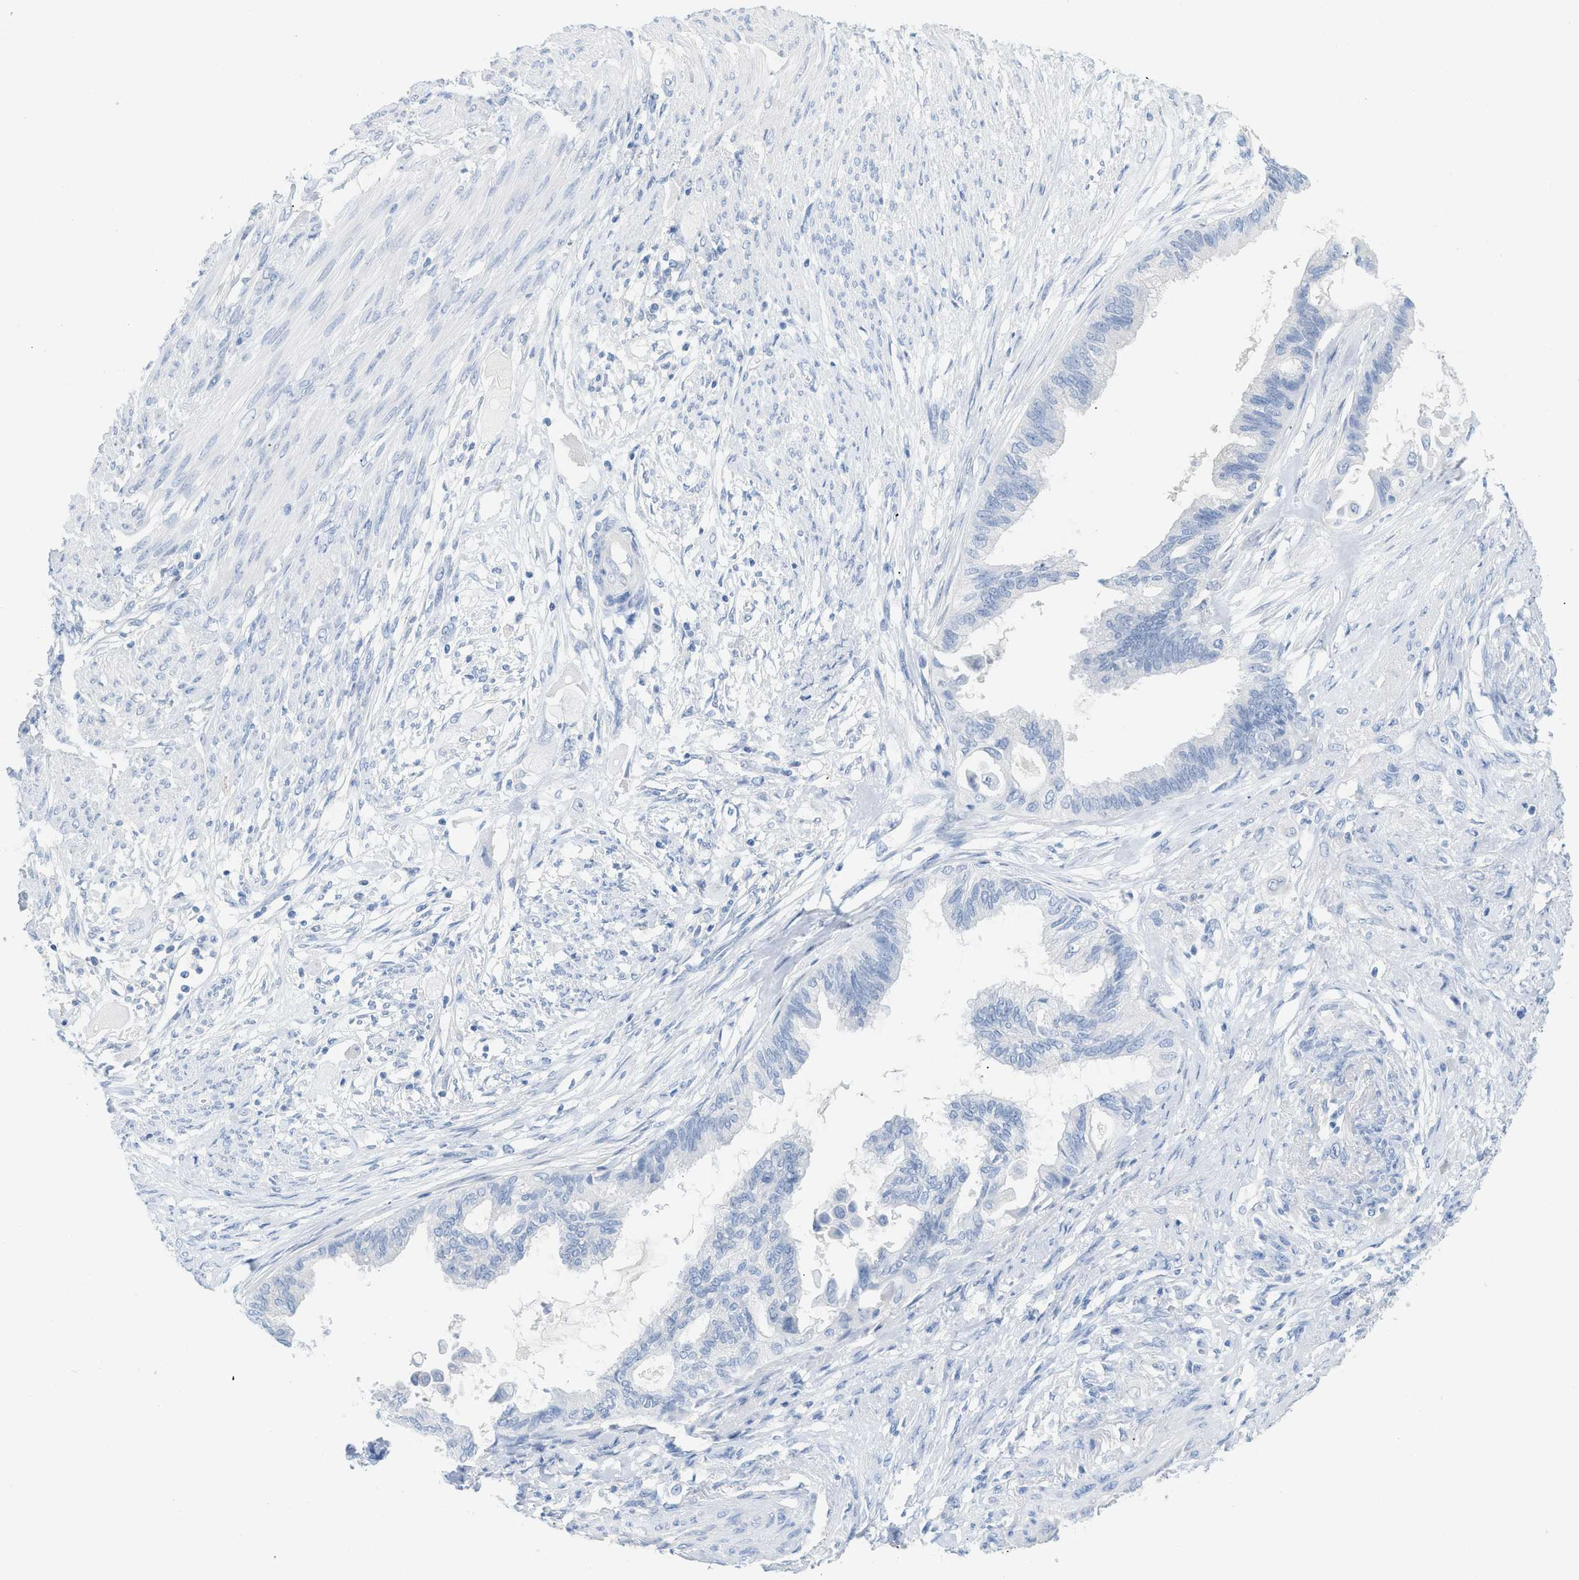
{"staining": {"intensity": "negative", "quantity": "none", "location": "none"}, "tissue": "cervical cancer", "cell_type": "Tumor cells", "image_type": "cancer", "snomed": [{"axis": "morphology", "description": "Normal tissue, NOS"}, {"axis": "morphology", "description": "Adenocarcinoma, NOS"}, {"axis": "topography", "description": "Cervix"}, {"axis": "topography", "description": "Endometrium"}], "caption": "This photomicrograph is of cervical cancer (adenocarcinoma) stained with immunohistochemistry (IHC) to label a protein in brown with the nuclei are counter-stained blue. There is no expression in tumor cells.", "gene": "PAPPA", "patient": {"sex": "female", "age": 86}}